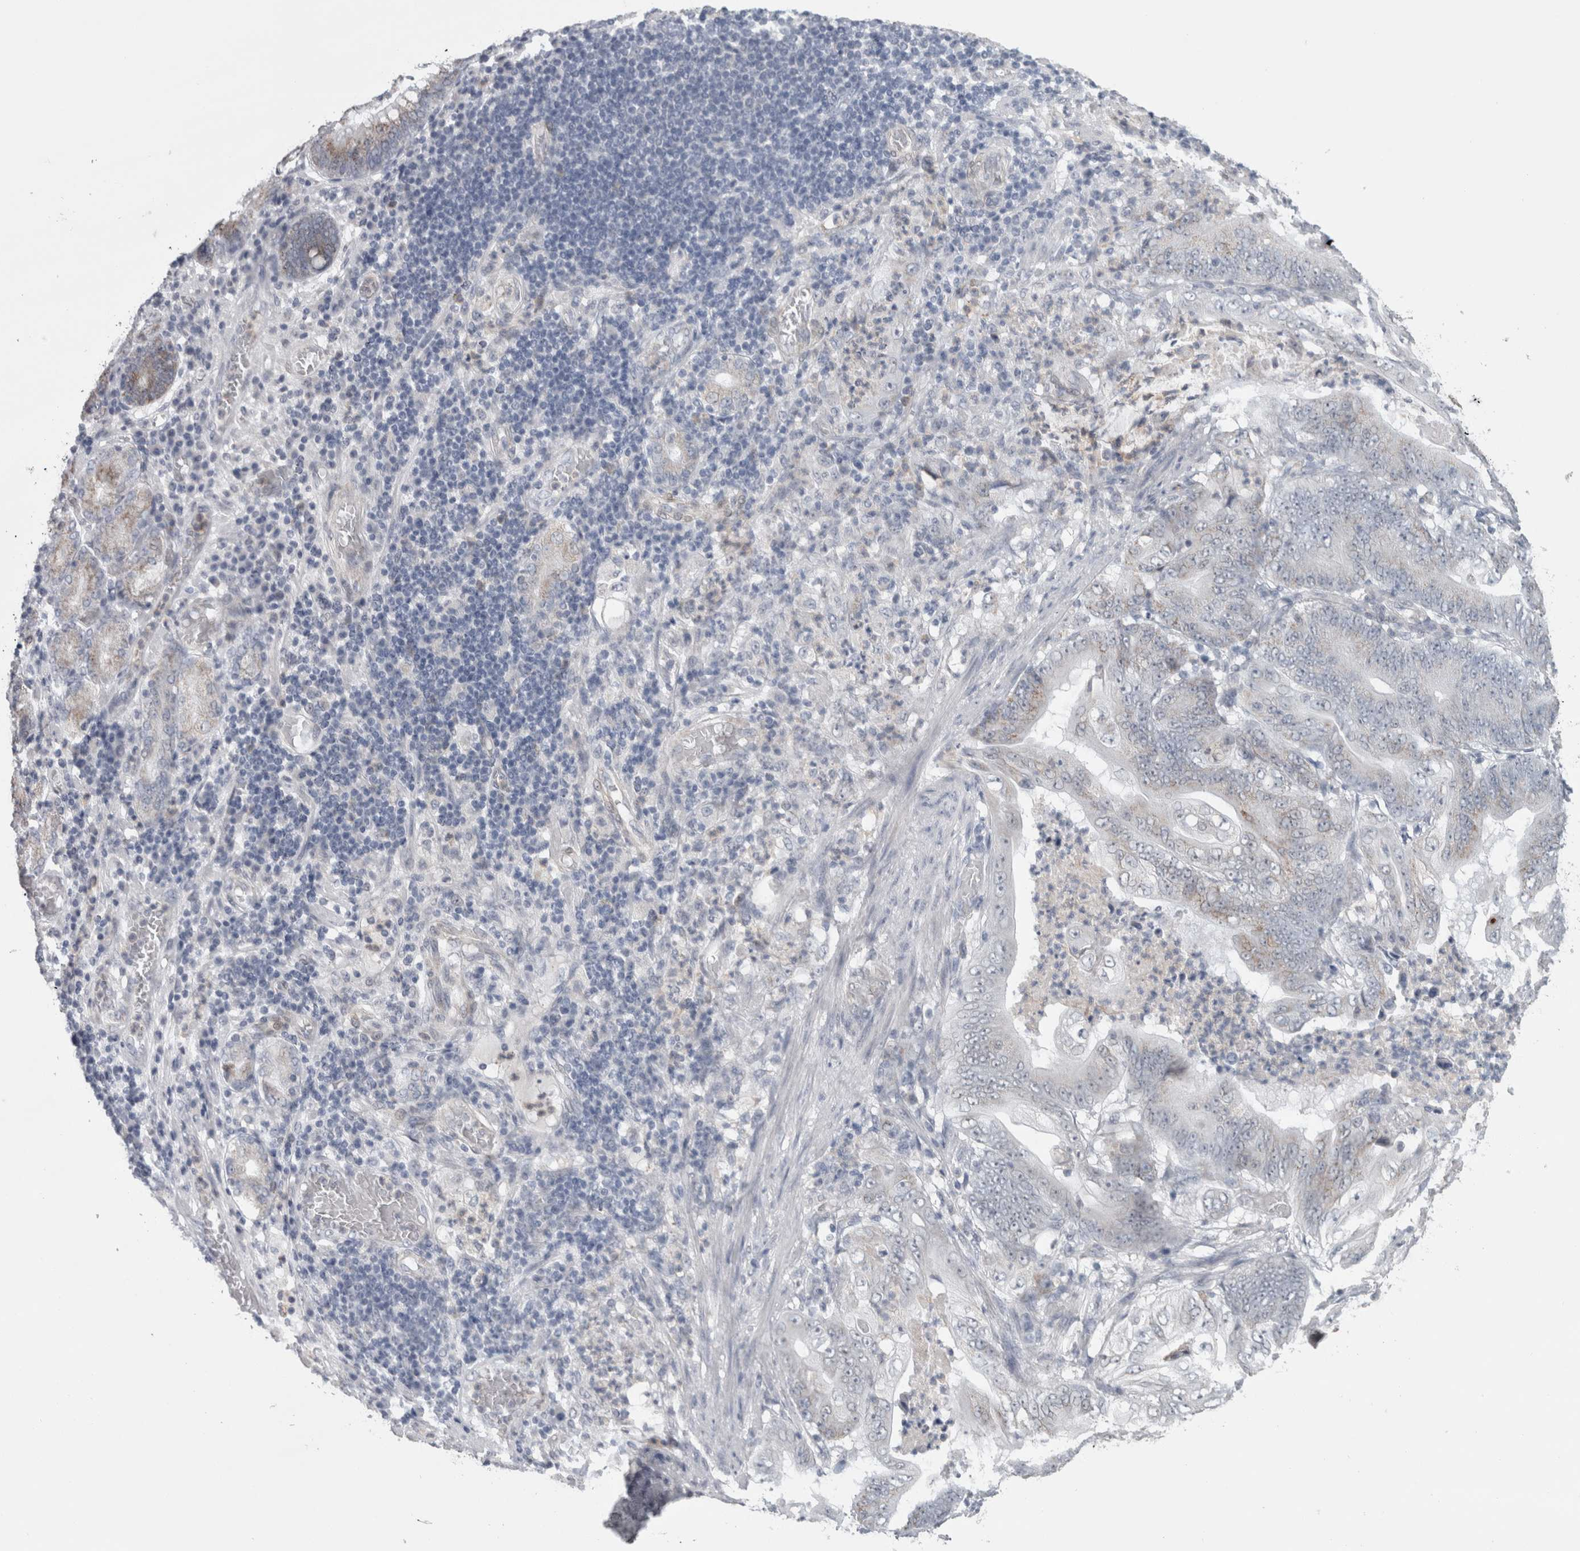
{"staining": {"intensity": "negative", "quantity": "none", "location": "none"}, "tissue": "stomach cancer", "cell_type": "Tumor cells", "image_type": "cancer", "snomed": [{"axis": "morphology", "description": "Adenocarcinoma, NOS"}, {"axis": "topography", "description": "Stomach"}], "caption": "High magnification brightfield microscopy of stomach cancer stained with DAB (brown) and counterstained with hematoxylin (blue): tumor cells show no significant staining. (DAB (3,3'-diaminobenzidine) IHC, high magnification).", "gene": "PLIN1", "patient": {"sex": "female", "age": 73}}